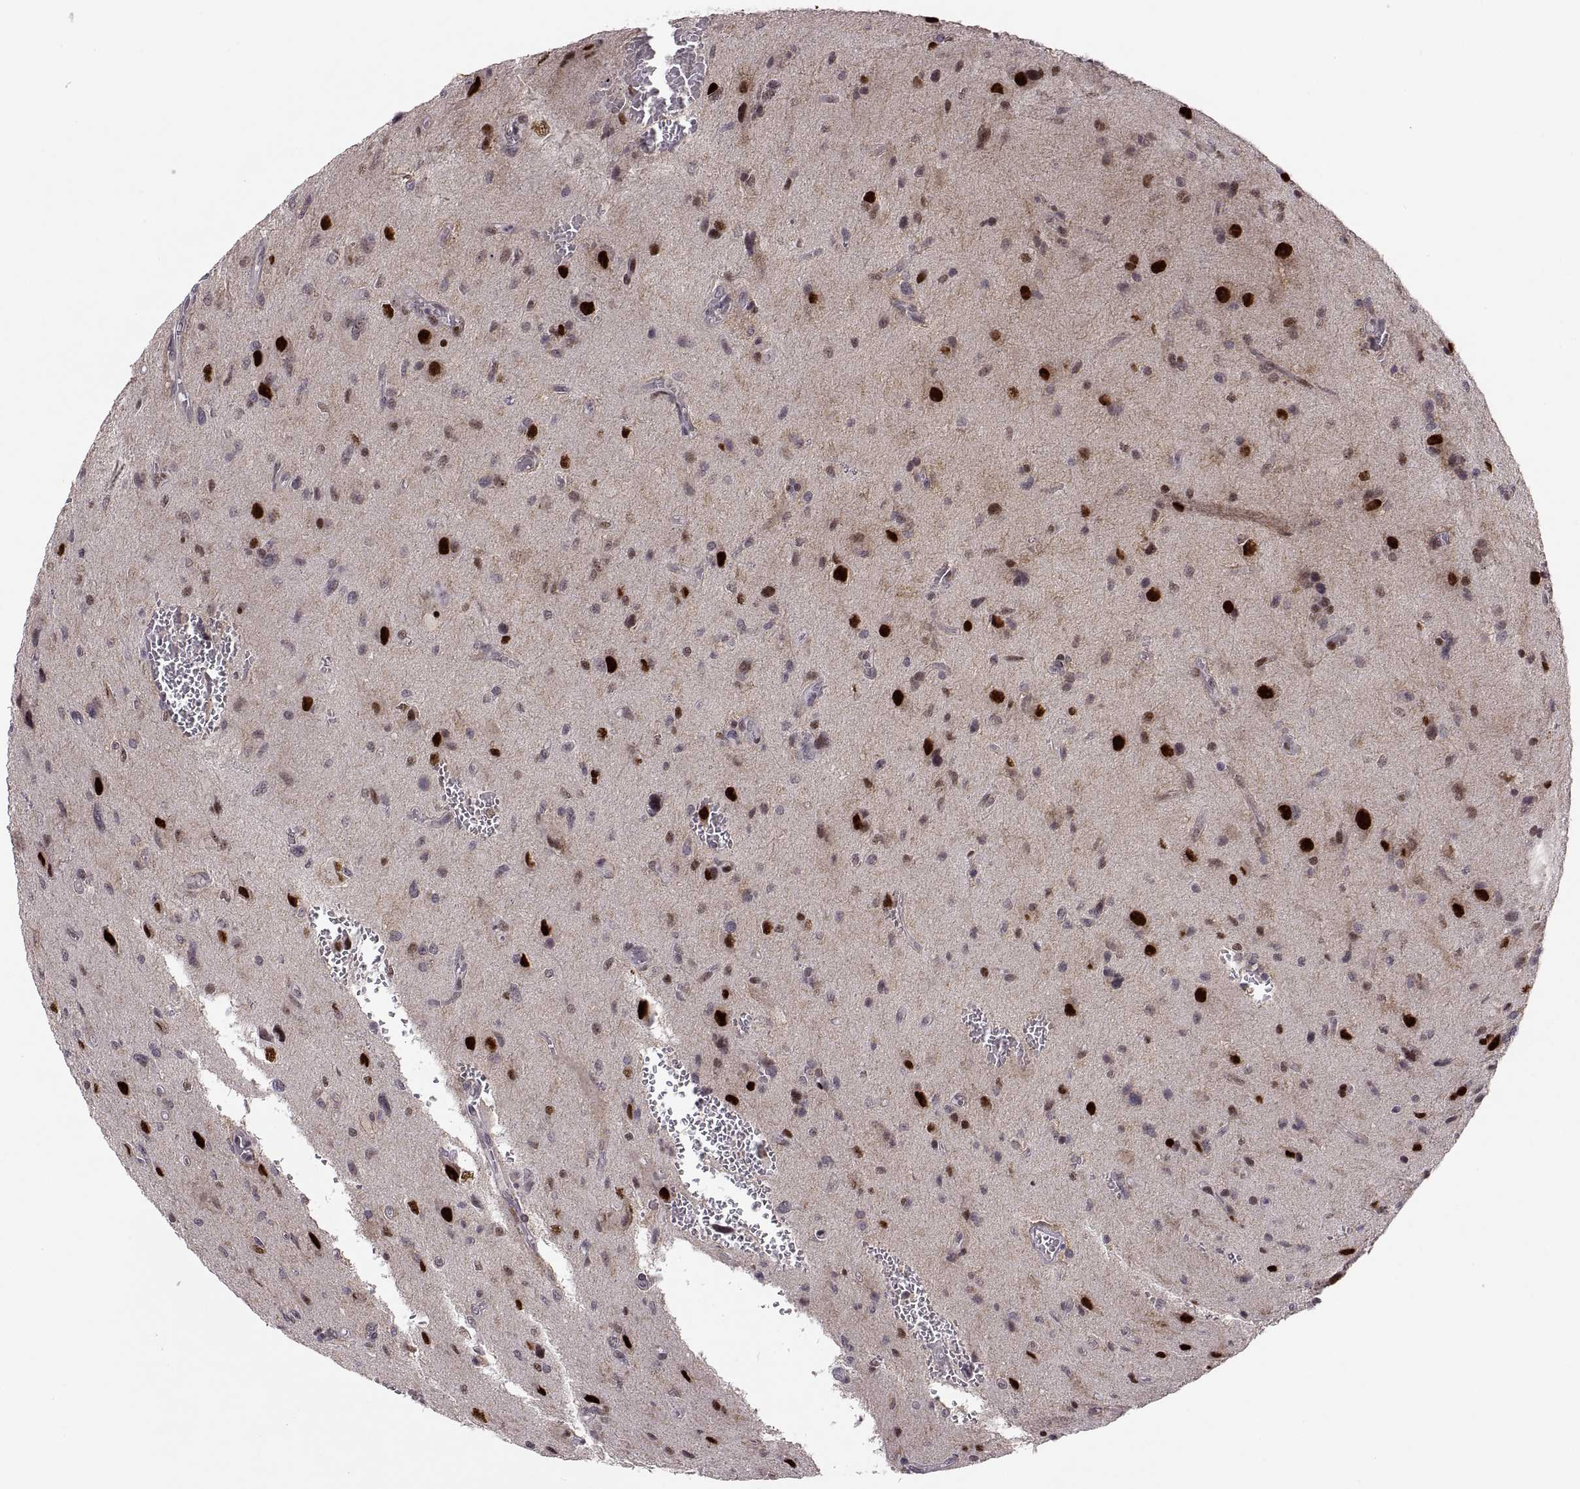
{"staining": {"intensity": "negative", "quantity": "none", "location": "none"}, "tissue": "glioma", "cell_type": "Tumor cells", "image_type": "cancer", "snomed": [{"axis": "morphology", "description": "Glioma, malignant, NOS"}, {"axis": "morphology", "description": "Glioma, malignant, High grade"}, {"axis": "topography", "description": "Brain"}], "caption": "This micrograph is of malignant high-grade glioma stained with immunohistochemistry to label a protein in brown with the nuclei are counter-stained blue. There is no expression in tumor cells.", "gene": "SNAI1", "patient": {"sex": "female", "age": 71}}